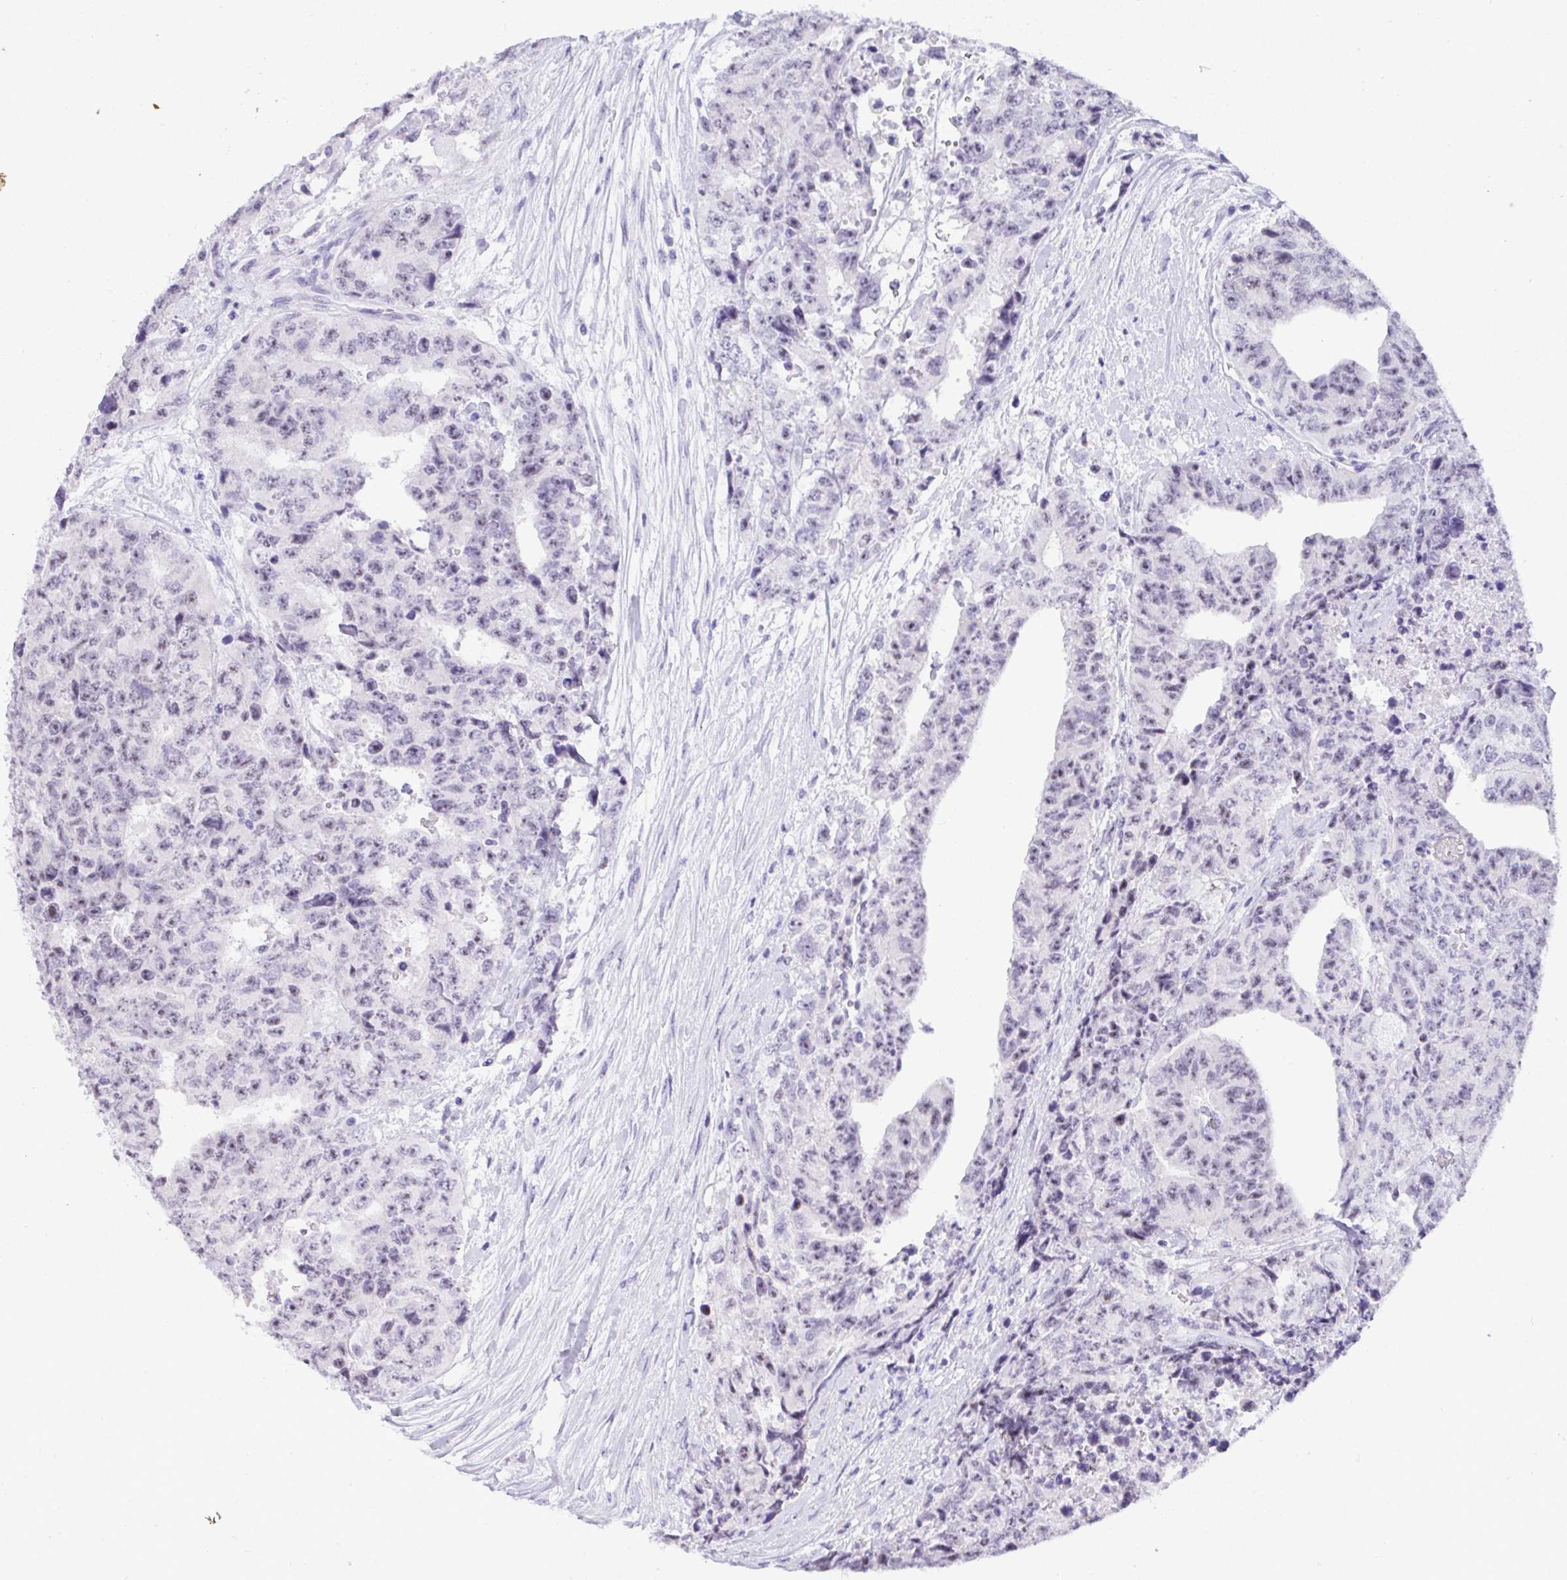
{"staining": {"intensity": "negative", "quantity": "none", "location": "none"}, "tissue": "testis cancer", "cell_type": "Tumor cells", "image_type": "cancer", "snomed": [{"axis": "morphology", "description": "Carcinoma, Embryonal, NOS"}, {"axis": "topography", "description": "Testis"}], "caption": "High magnification brightfield microscopy of embryonal carcinoma (testis) stained with DAB (3,3'-diaminobenzidine) (brown) and counterstained with hematoxylin (blue): tumor cells show no significant positivity. (Stains: DAB immunohistochemistry with hematoxylin counter stain, Microscopy: brightfield microscopy at high magnification).", "gene": "YBX2", "patient": {"sex": "male", "age": 24}}